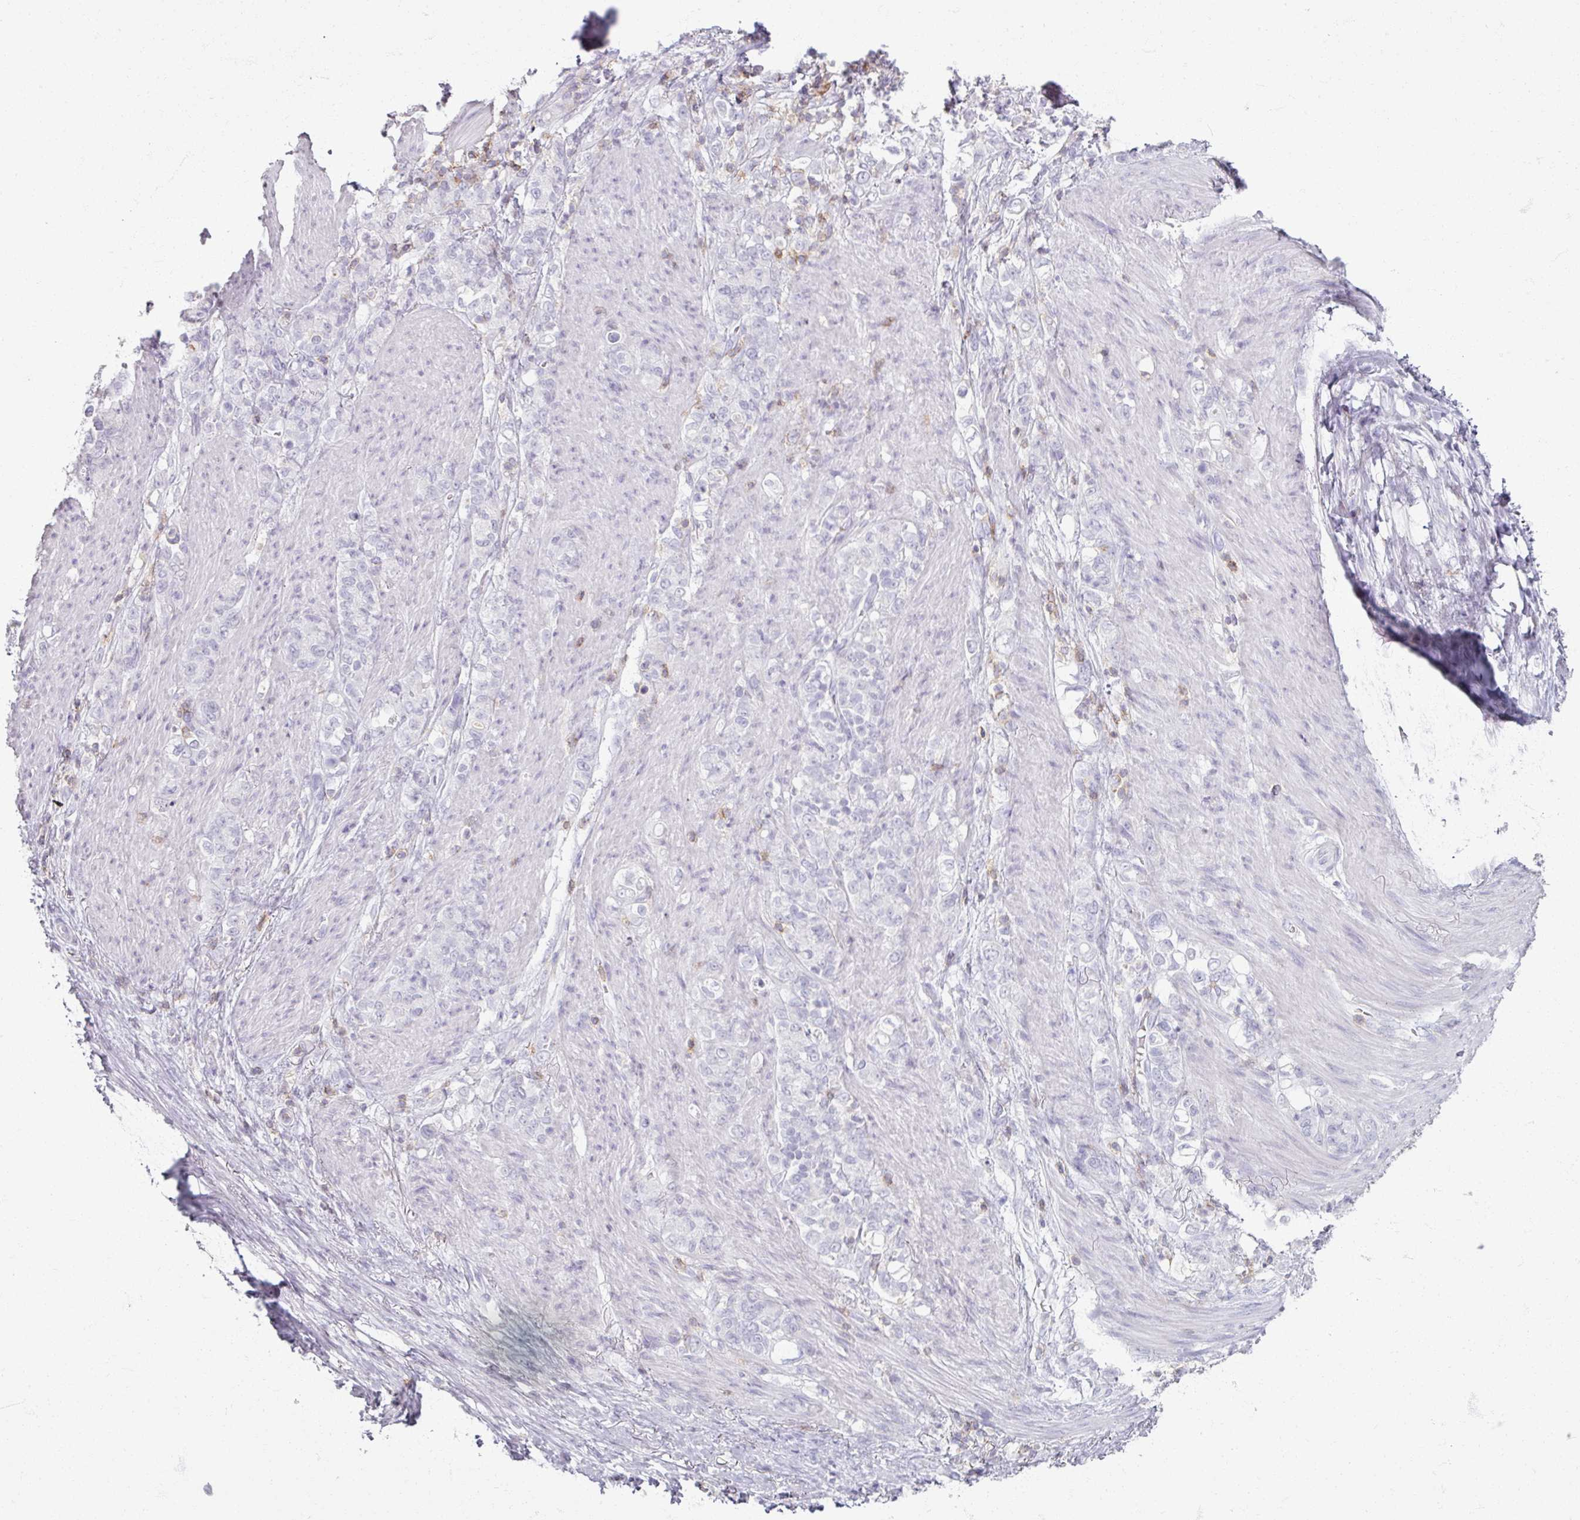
{"staining": {"intensity": "negative", "quantity": "none", "location": "none"}, "tissue": "stomach cancer", "cell_type": "Tumor cells", "image_type": "cancer", "snomed": [{"axis": "morphology", "description": "Adenocarcinoma, NOS"}, {"axis": "topography", "description": "Stomach"}], "caption": "This is an immunohistochemistry image of adenocarcinoma (stomach). There is no expression in tumor cells.", "gene": "PTPRC", "patient": {"sex": "female", "age": 79}}